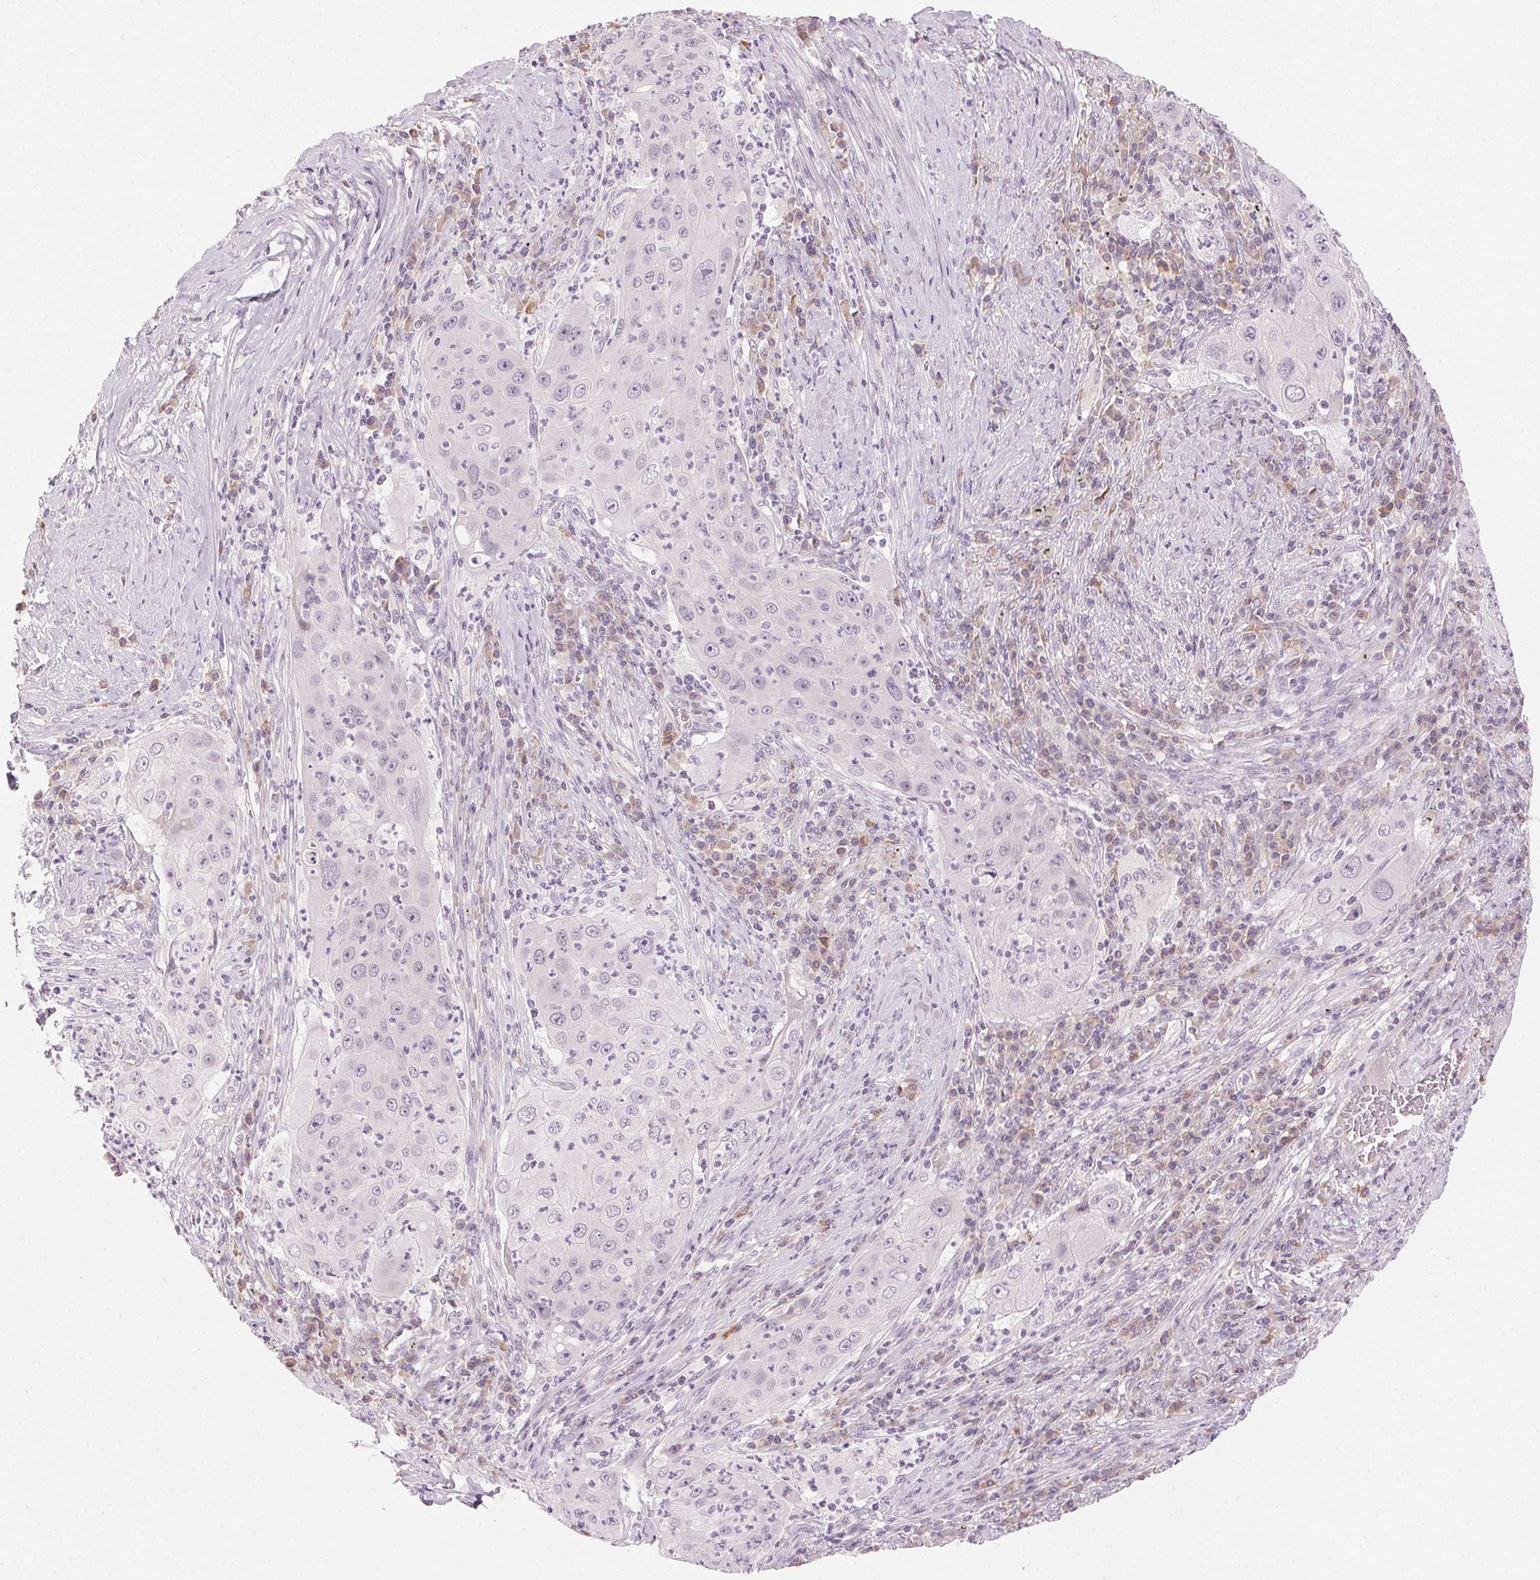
{"staining": {"intensity": "negative", "quantity": "none", "location": "none"}, "tissue": "lung cancer", "cell_type": "Tumor cells", "image_type": "cancer", "snomed": [{"axis": "morphology", "description": "Squamous cell carcinoma, NOS"}, {"axis": "topography", "description": "Lung"}], "caption": "Immunohistochemistry of human squamous cell carcinoma (lung) shows no positivity in tumor cells.", "gene": "HSF5", "patient": {"sex": "female", "age": 59}}